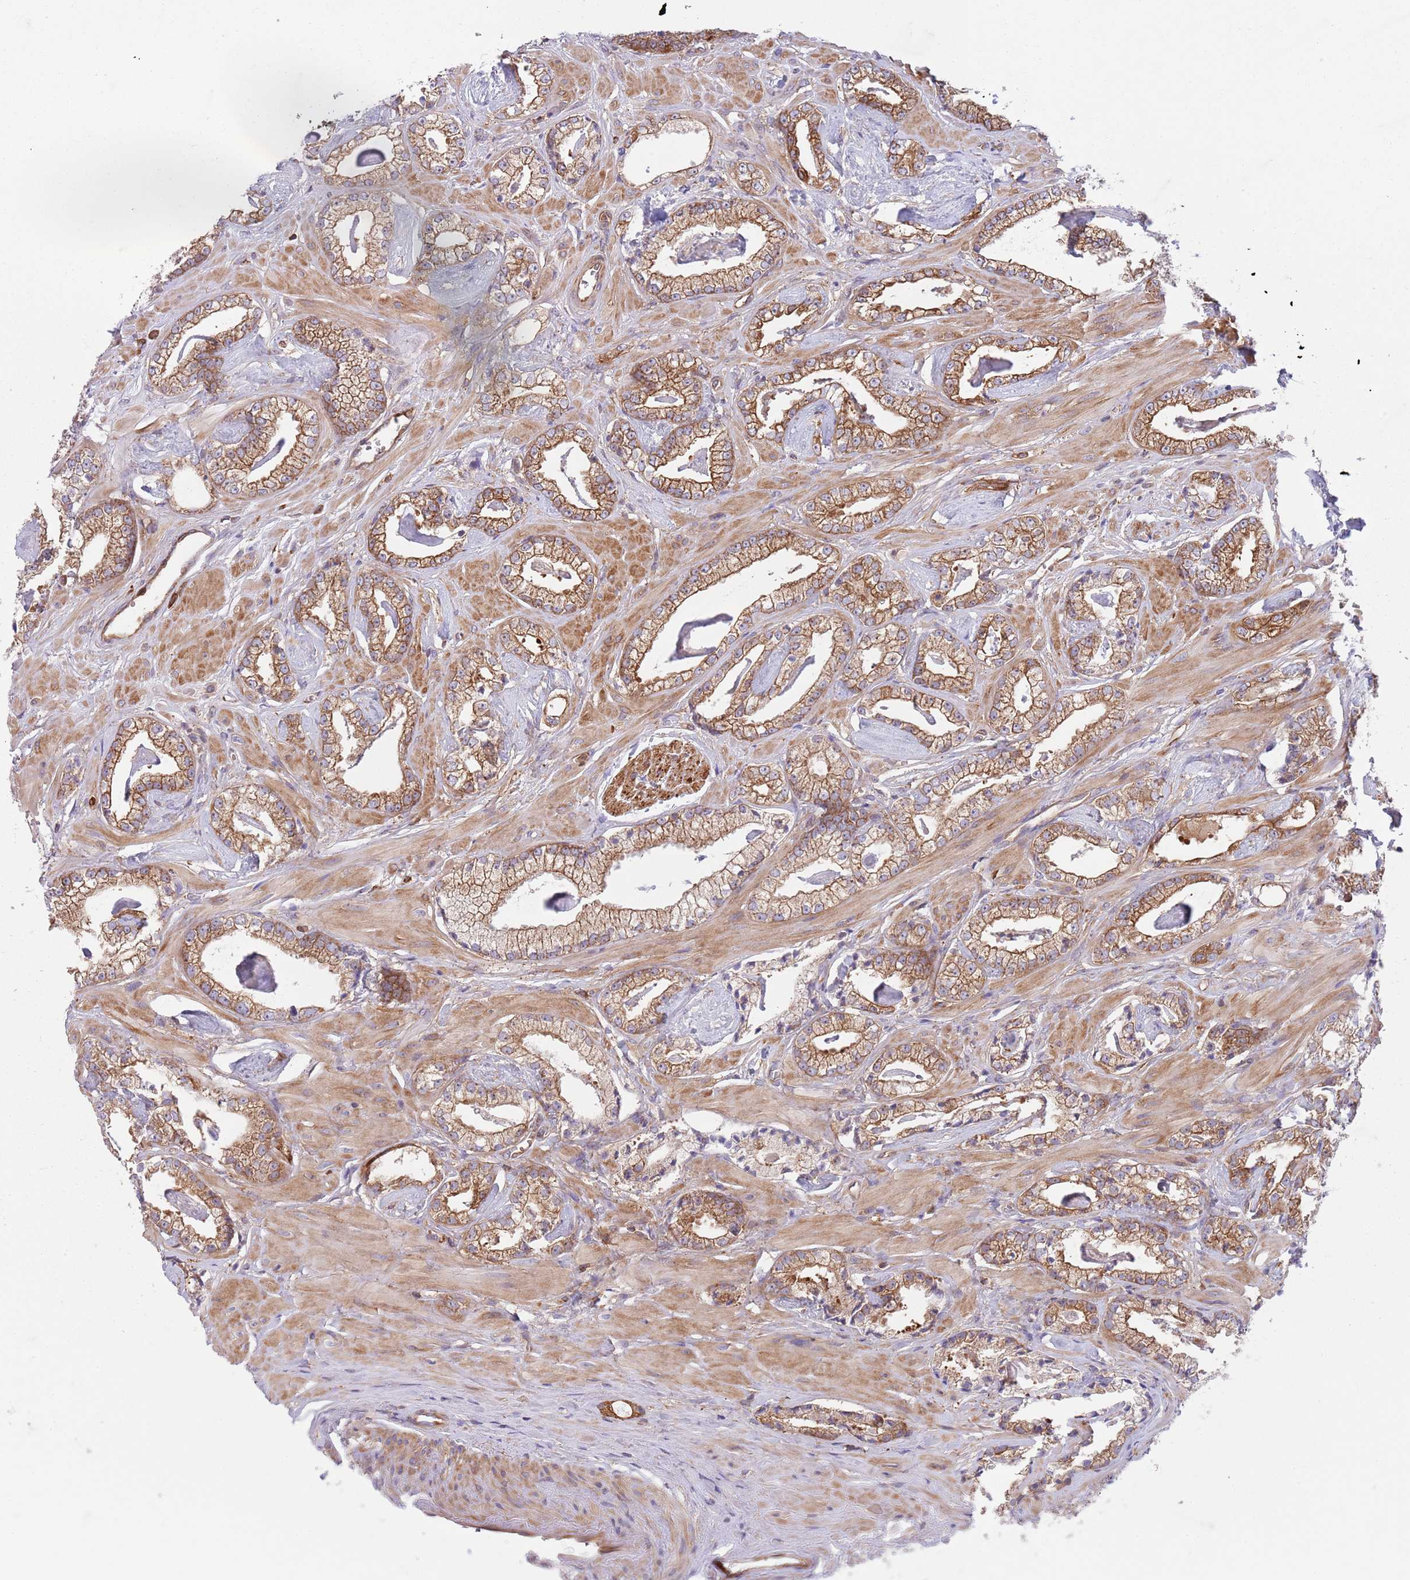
{"staining": {"intensity": "moderate", "quantity": ">75%", "location": "cytoplasmic/membranous"}, "tissue": "prostate cancer", "cell_type": "Tumor cells", "image_type": "cancer", "snomed": [{"axis": "morphology", "description": "Adenocarcinoma, Low grade"}, {"axis": "topography", "description": "Prostate"}], "caption": "Prostate cancer (adenocarcinoma (low-grade)) stained with immunohistochemistry reveals moderate cytoplasmic/membranous expression in about >75% of tumor cells. (DAB (3,3'-diaminobenzidine) = brown stain, brightfield microscopy at high magnification).", "gene": "ZMYM5", "patient": {"sex": "male", "age": 60}}